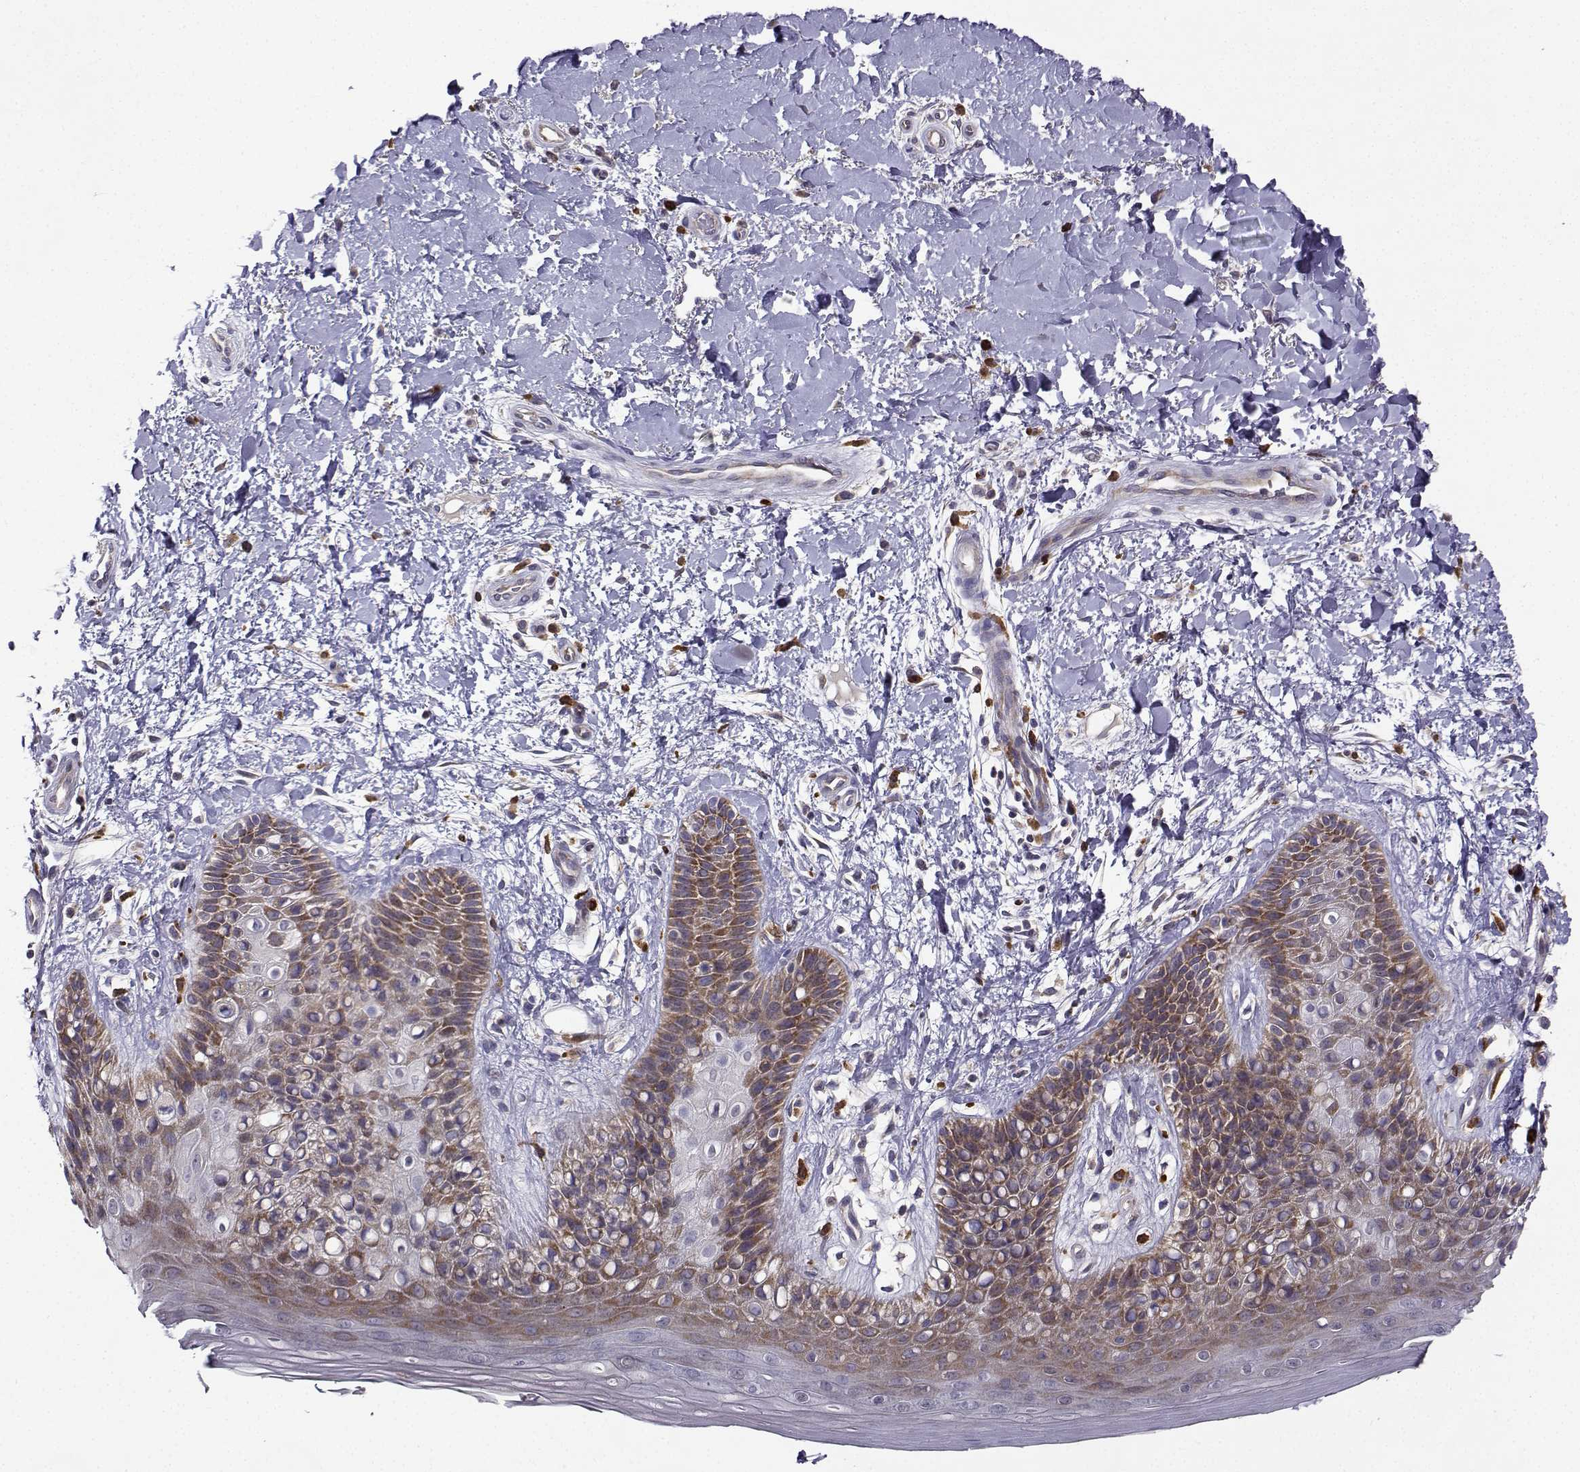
{"staining": {"intensity": "moderate", "quantity": "25%-75%", "location": "cytoplasmic/membranous"}, "tissue": "skin", "cell_type": "Epidermal cells", "image_type": "normal", "snomed": [{"axis": "morphology", "description": "Normal tissue, NOS"}, {"axis": "topography", "description": "Anal"}], "caption": "Skin stained with DAB immunohistochemistry (IHC) demonstrates medium levels of moderate cytoplasmic/membranous positivity in approximately 25%-75% of epidermal cells.", "gene": "STXBP5", "patient": {"sex": "male", "age": 36}}